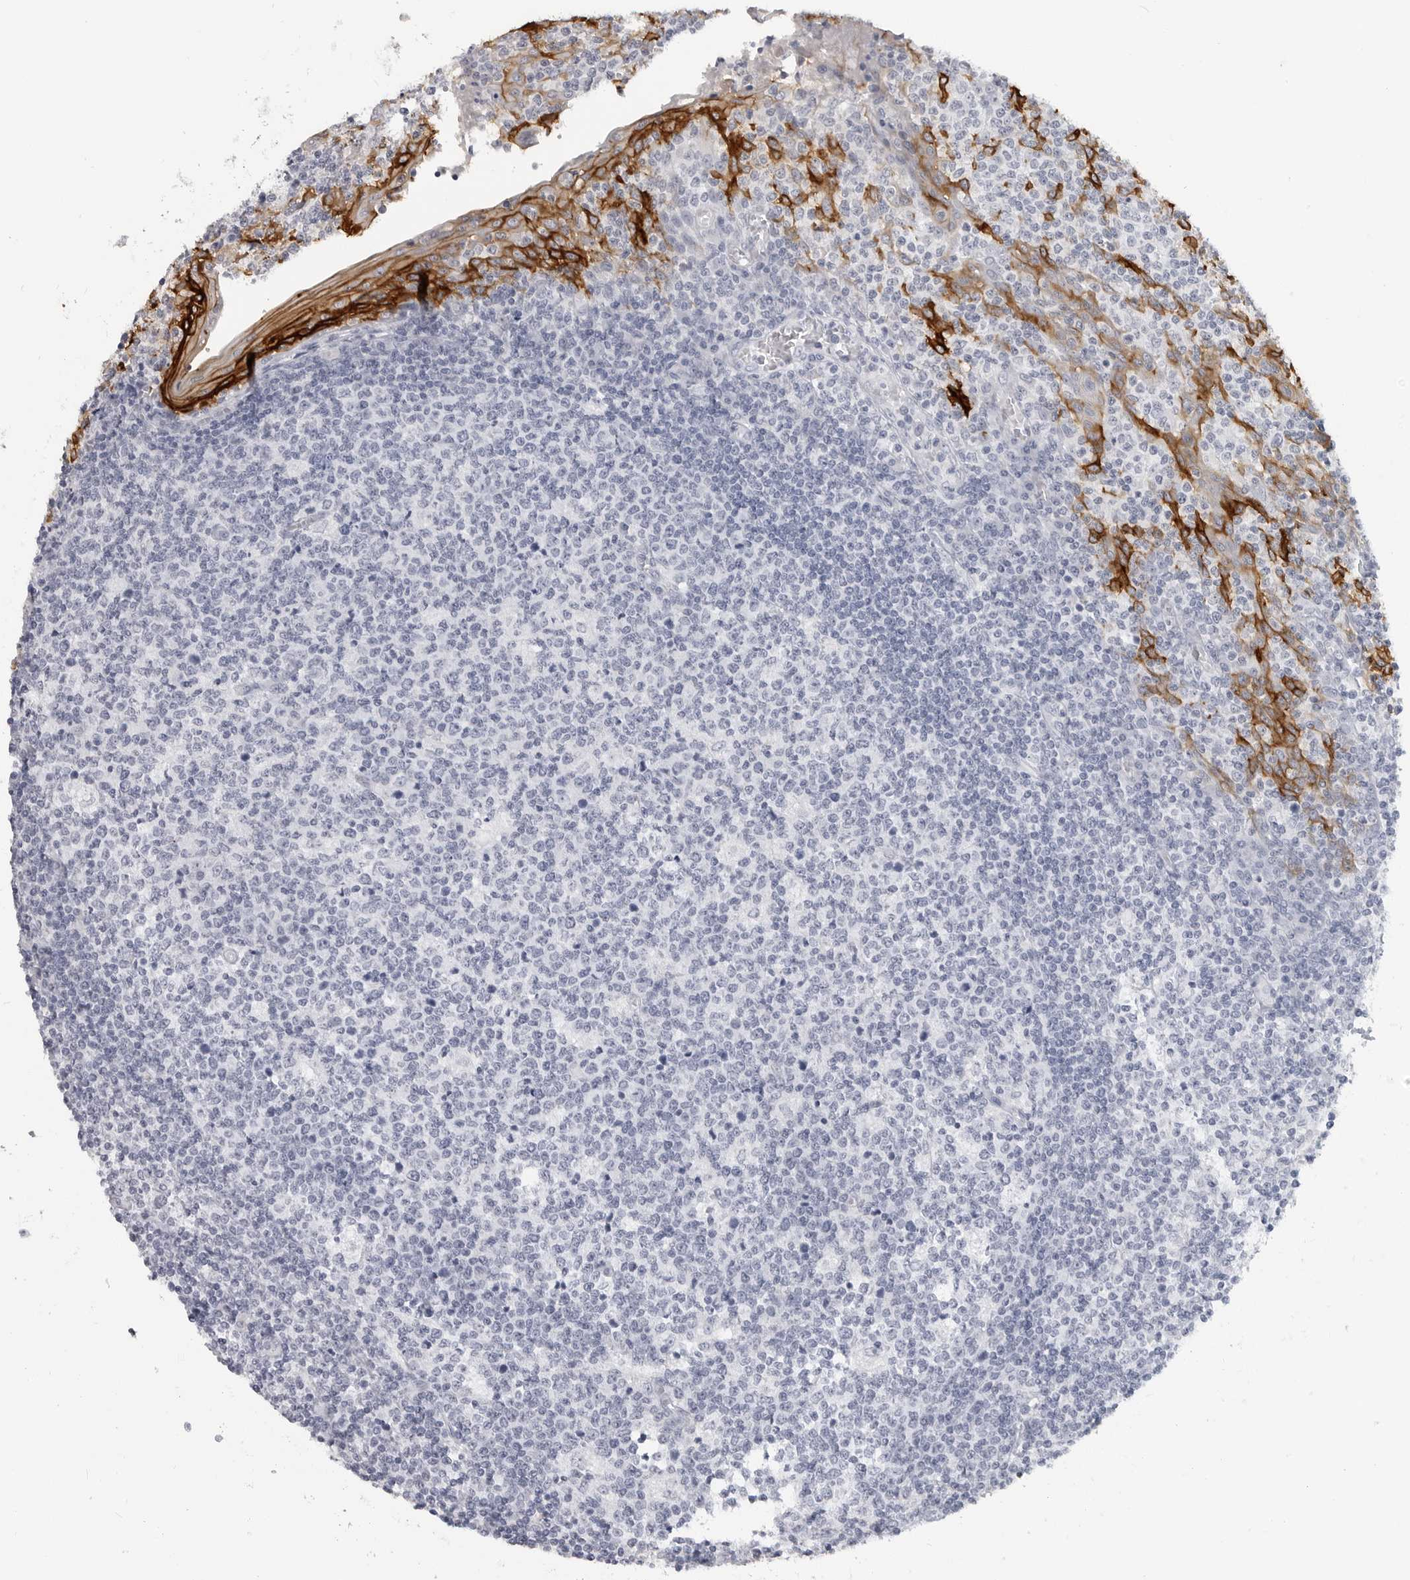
{"staining": {"intensity": "negative", "quantity": "none", "location": "none"}, "tissue": "tonsil", "cell_type": "Germinal center cells", "image_type": "normal", "snomed": [{"axis": "morphology", "description": "Normal tissue, NOS"}, {"axis": "topography", "description": "Tonsil"}], "caption": "Protein analysis of normal tonsil displays no significant positivity in germinal center cells.", "gene": "LY6D", "patient": {"sex": "female", "age": 19}}